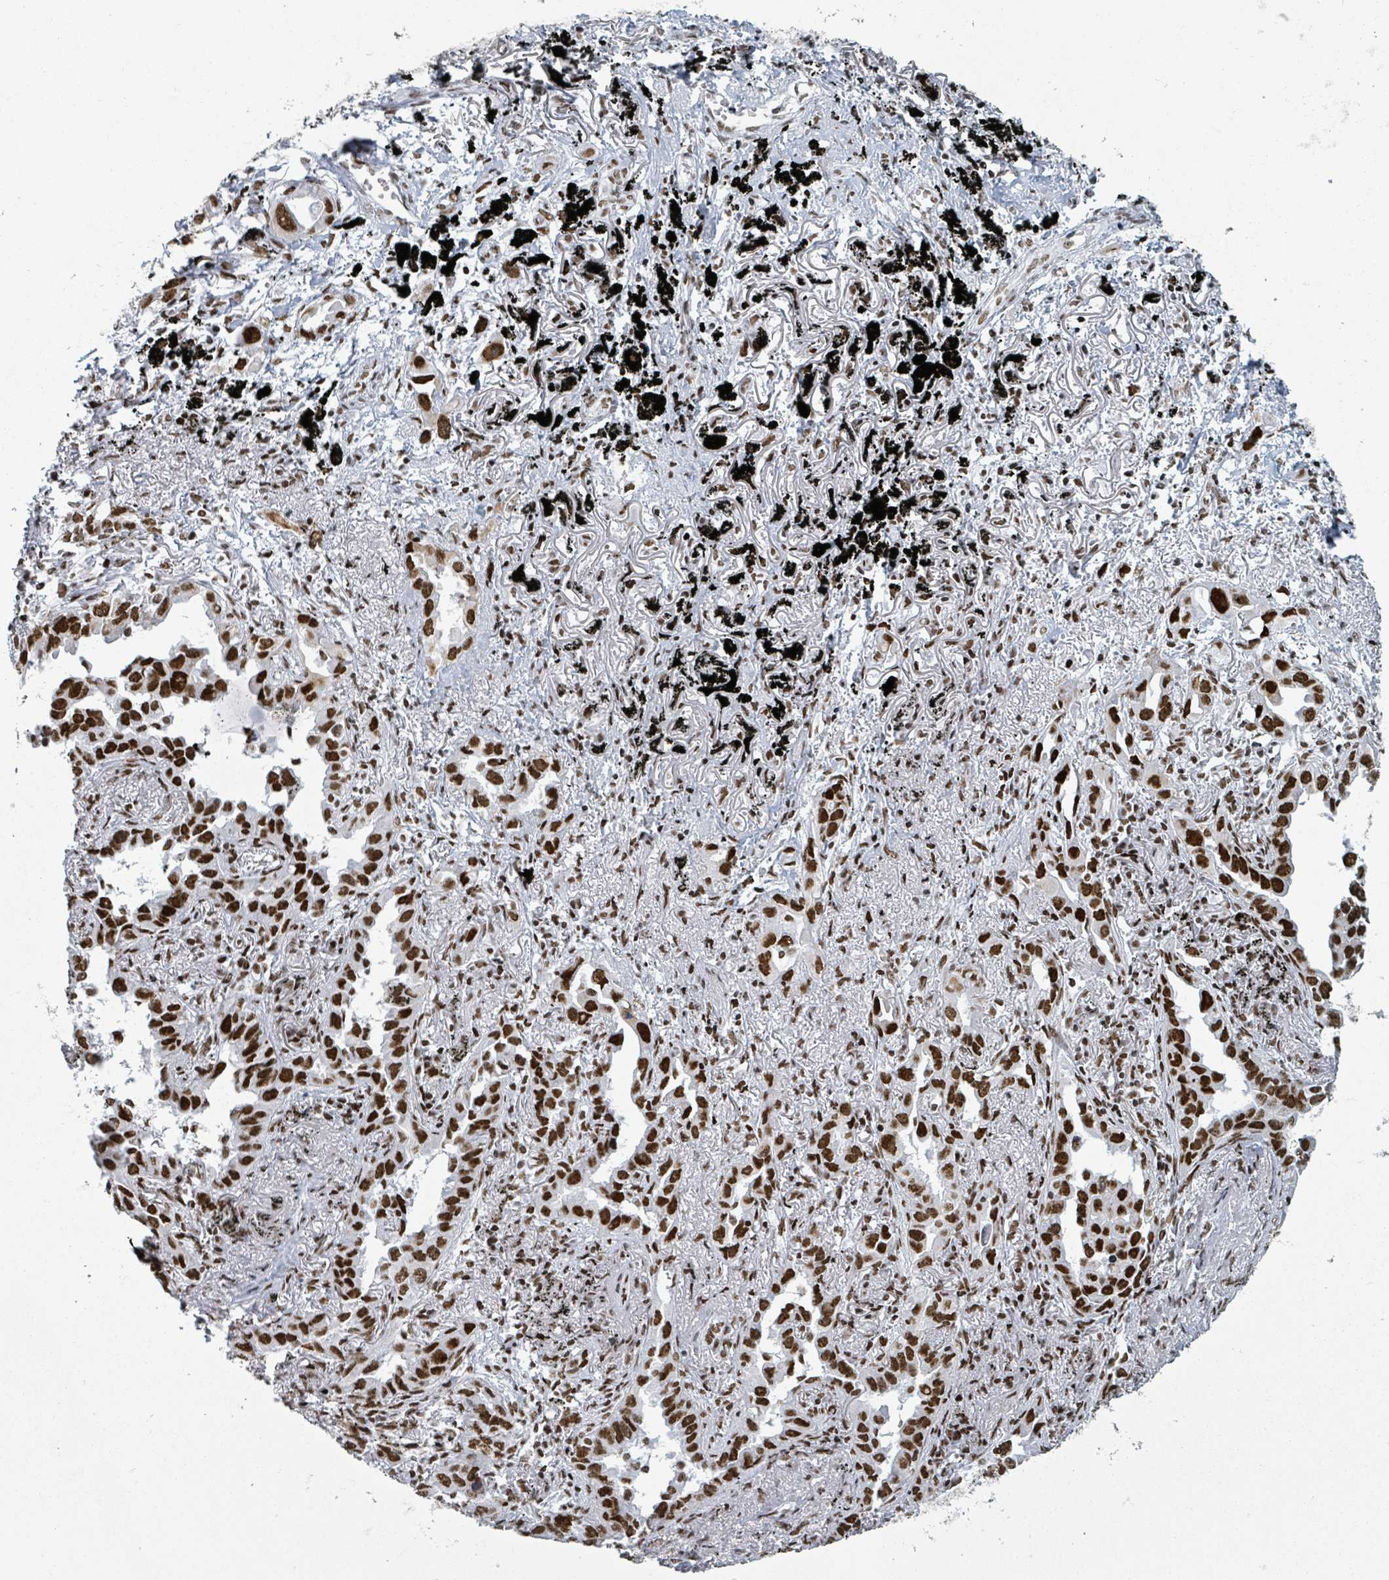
{"staining": {"intensity": "strong", "quantity": ">75%", "location": "nuclear"}, "tissue": "lung cancer", "cell_type": "Tumor cells", "image_type": "cancer", "snomed": [{"axis": "morphology", "description": "Adenocarcinoma, NOS"}, {"axis": "topography", "description": "Lung"}], "caption": "Immunohistochemical staining of human lung adenocarcinoma reveals strong nuclear protein expression in approximately >75% of tumor cells. Using DAB (3,3'-diaminobenzidine) (brown) and hematoxylin (blue) stains, captured at high magnification using brightfield microscopy.", "gene": "DHX16", "patient": {"sex": "male", "age": 67}}